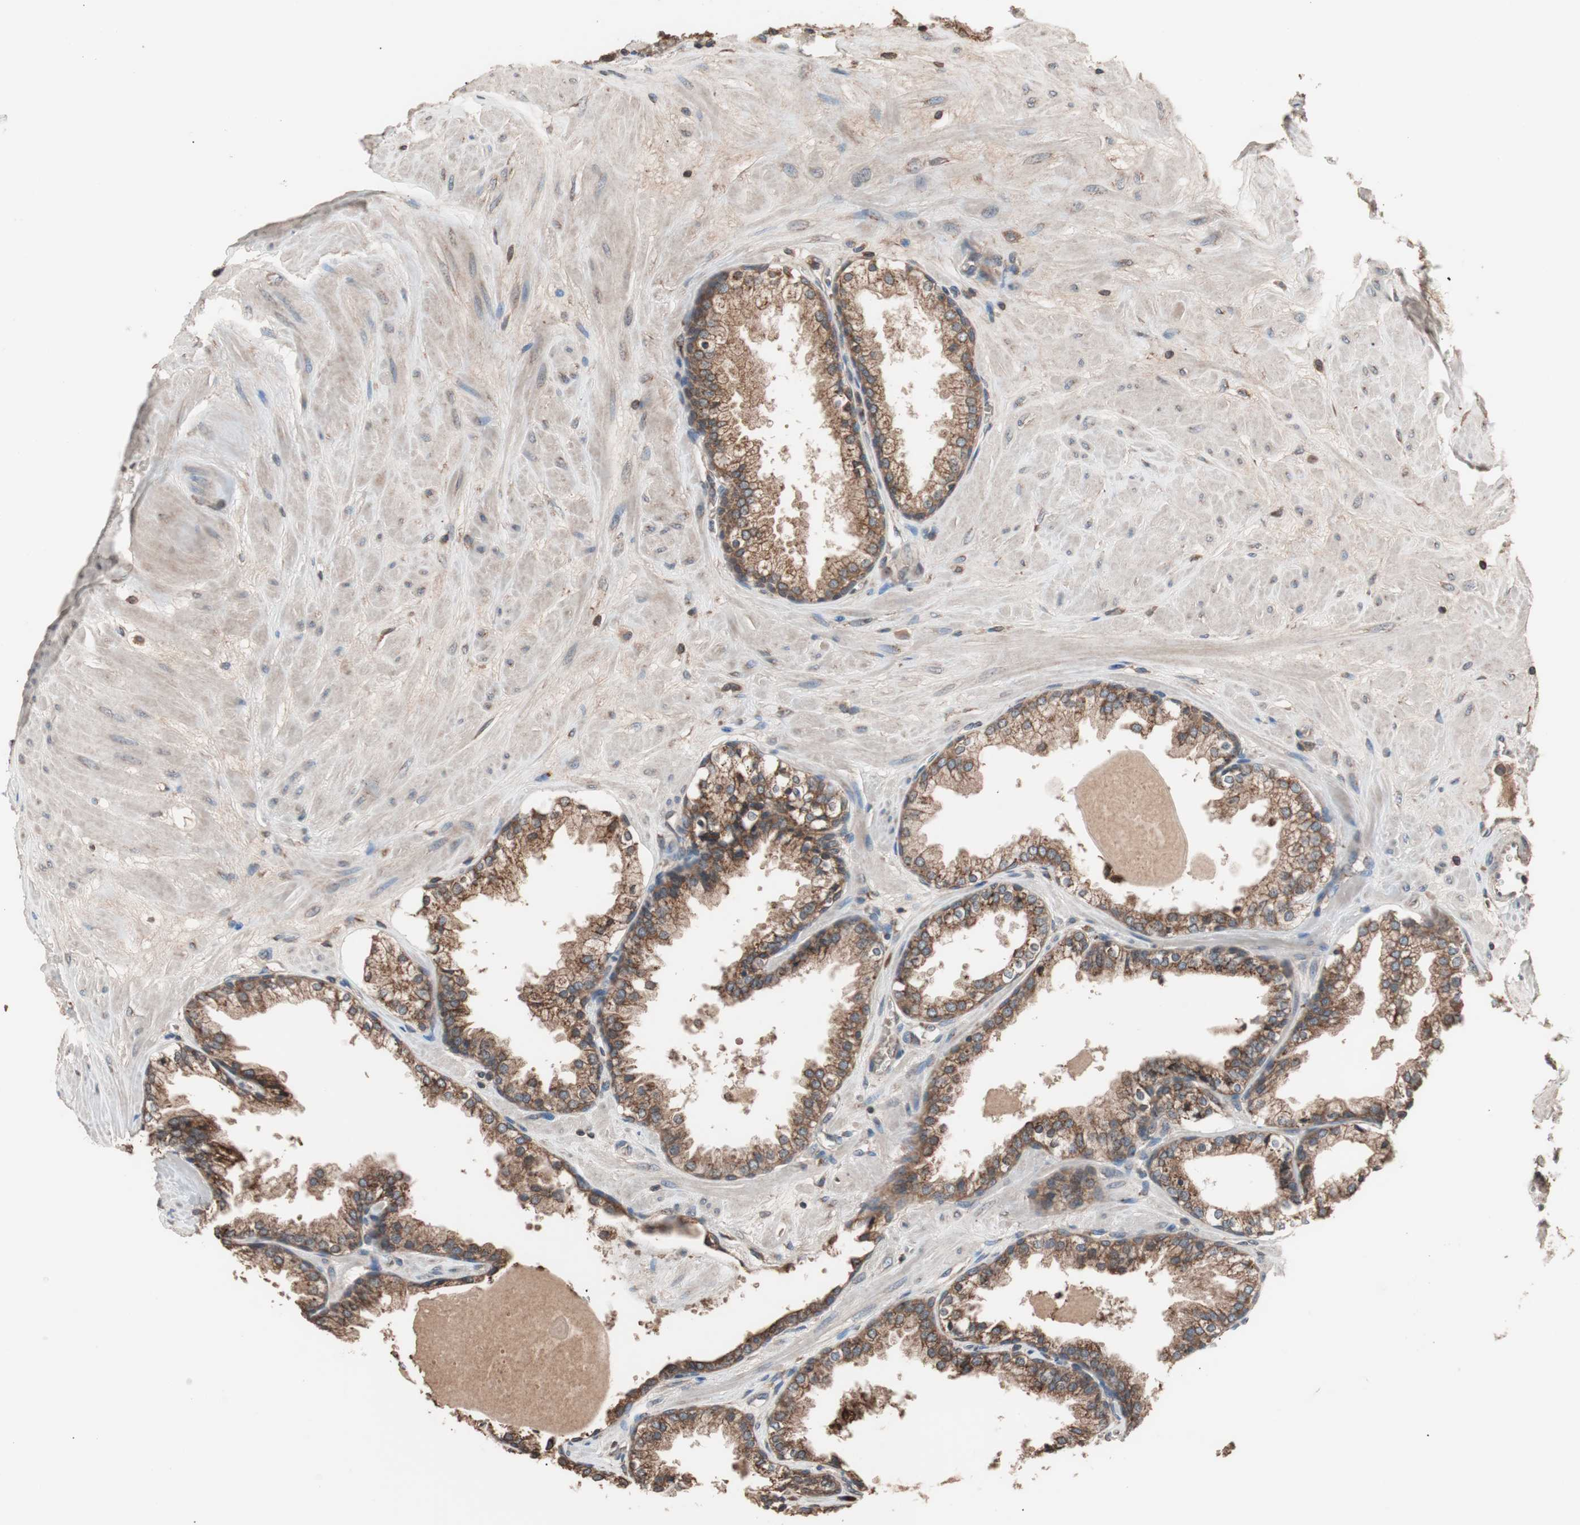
{"staining": {"intensity": "moderate", "quantity": ">75%", "location": "cytoplasmic/membranous"}, "tissue": "prostate", "cell_type": "Glandular cells", "image_type": "normal", "snomed": [{"axis": "morphology", "description": "Normal tissue, NOS"}, {"axis": "topography", "description": "Prostate"}], "caption": "Immunohistochemistry (IHC) photomicrograph of benign human prostate stained for a protein (brown), which reveals medium levels of moderate cytoplasmic/membranous expression in approximately >75% of glandular cells.", "gene": "GLYCTK", "patient": {"sex": "male", "age": 51}}